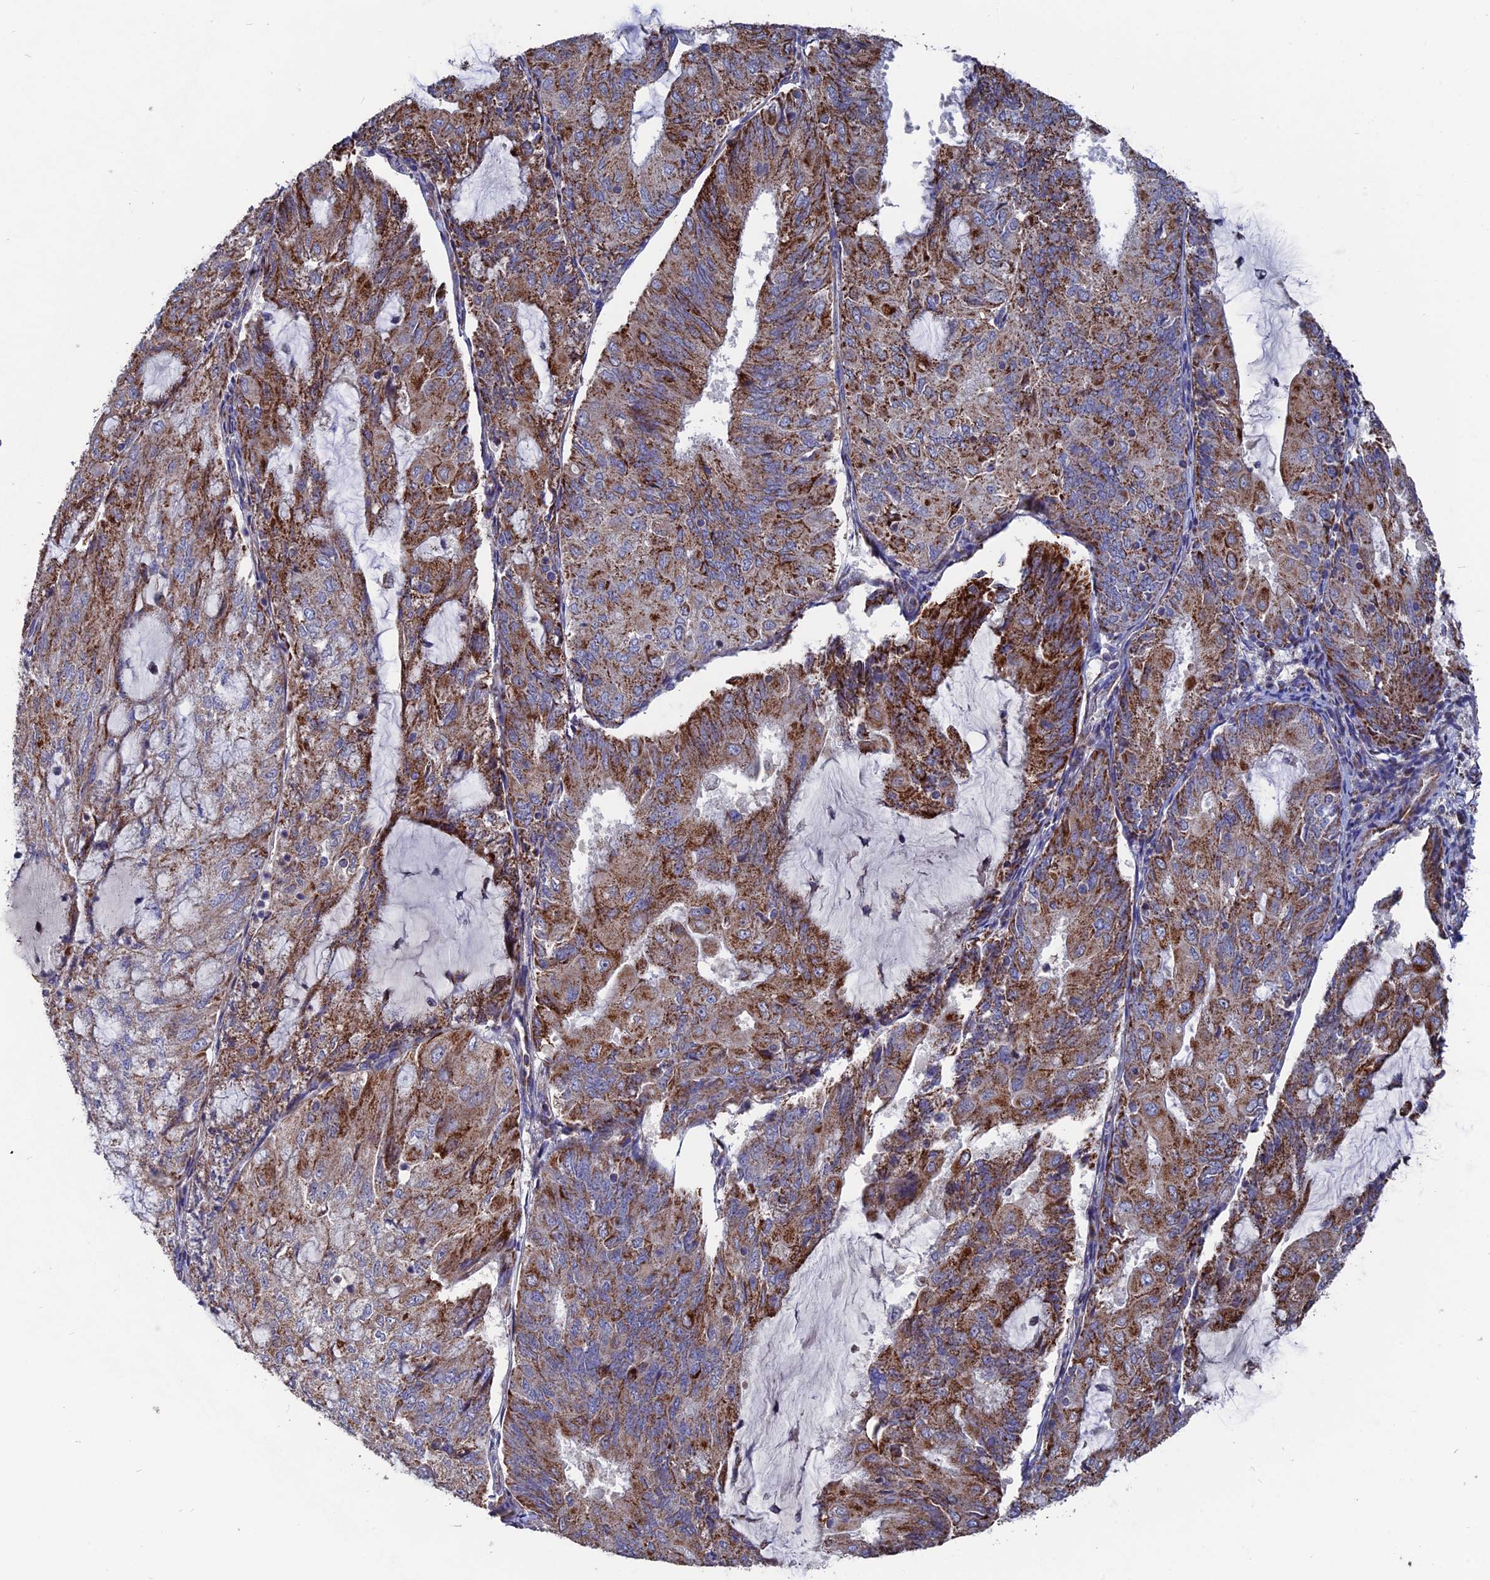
{"staining": {"intensity": "moderate", "quantity": ">75%", "location": "cytoplasmic/membranous"}, "tissue": "endometrial cancer", "cell_type": "Tumor cells", "image_type": "cancer", "snomed": [{"axis": "morphology", "description": "Adenocarcinoma, NOS"}, {"axis": "topography", "description": "Endometrium"}], "caption": "A micrograph of human endometrial adenocarcinoma stained for a protein demonstrates moderate cytoplasmic/membranous brown staining in tumor cells.", "gene": "TGFA", "patient": {"sex": "female", "age": 81}}